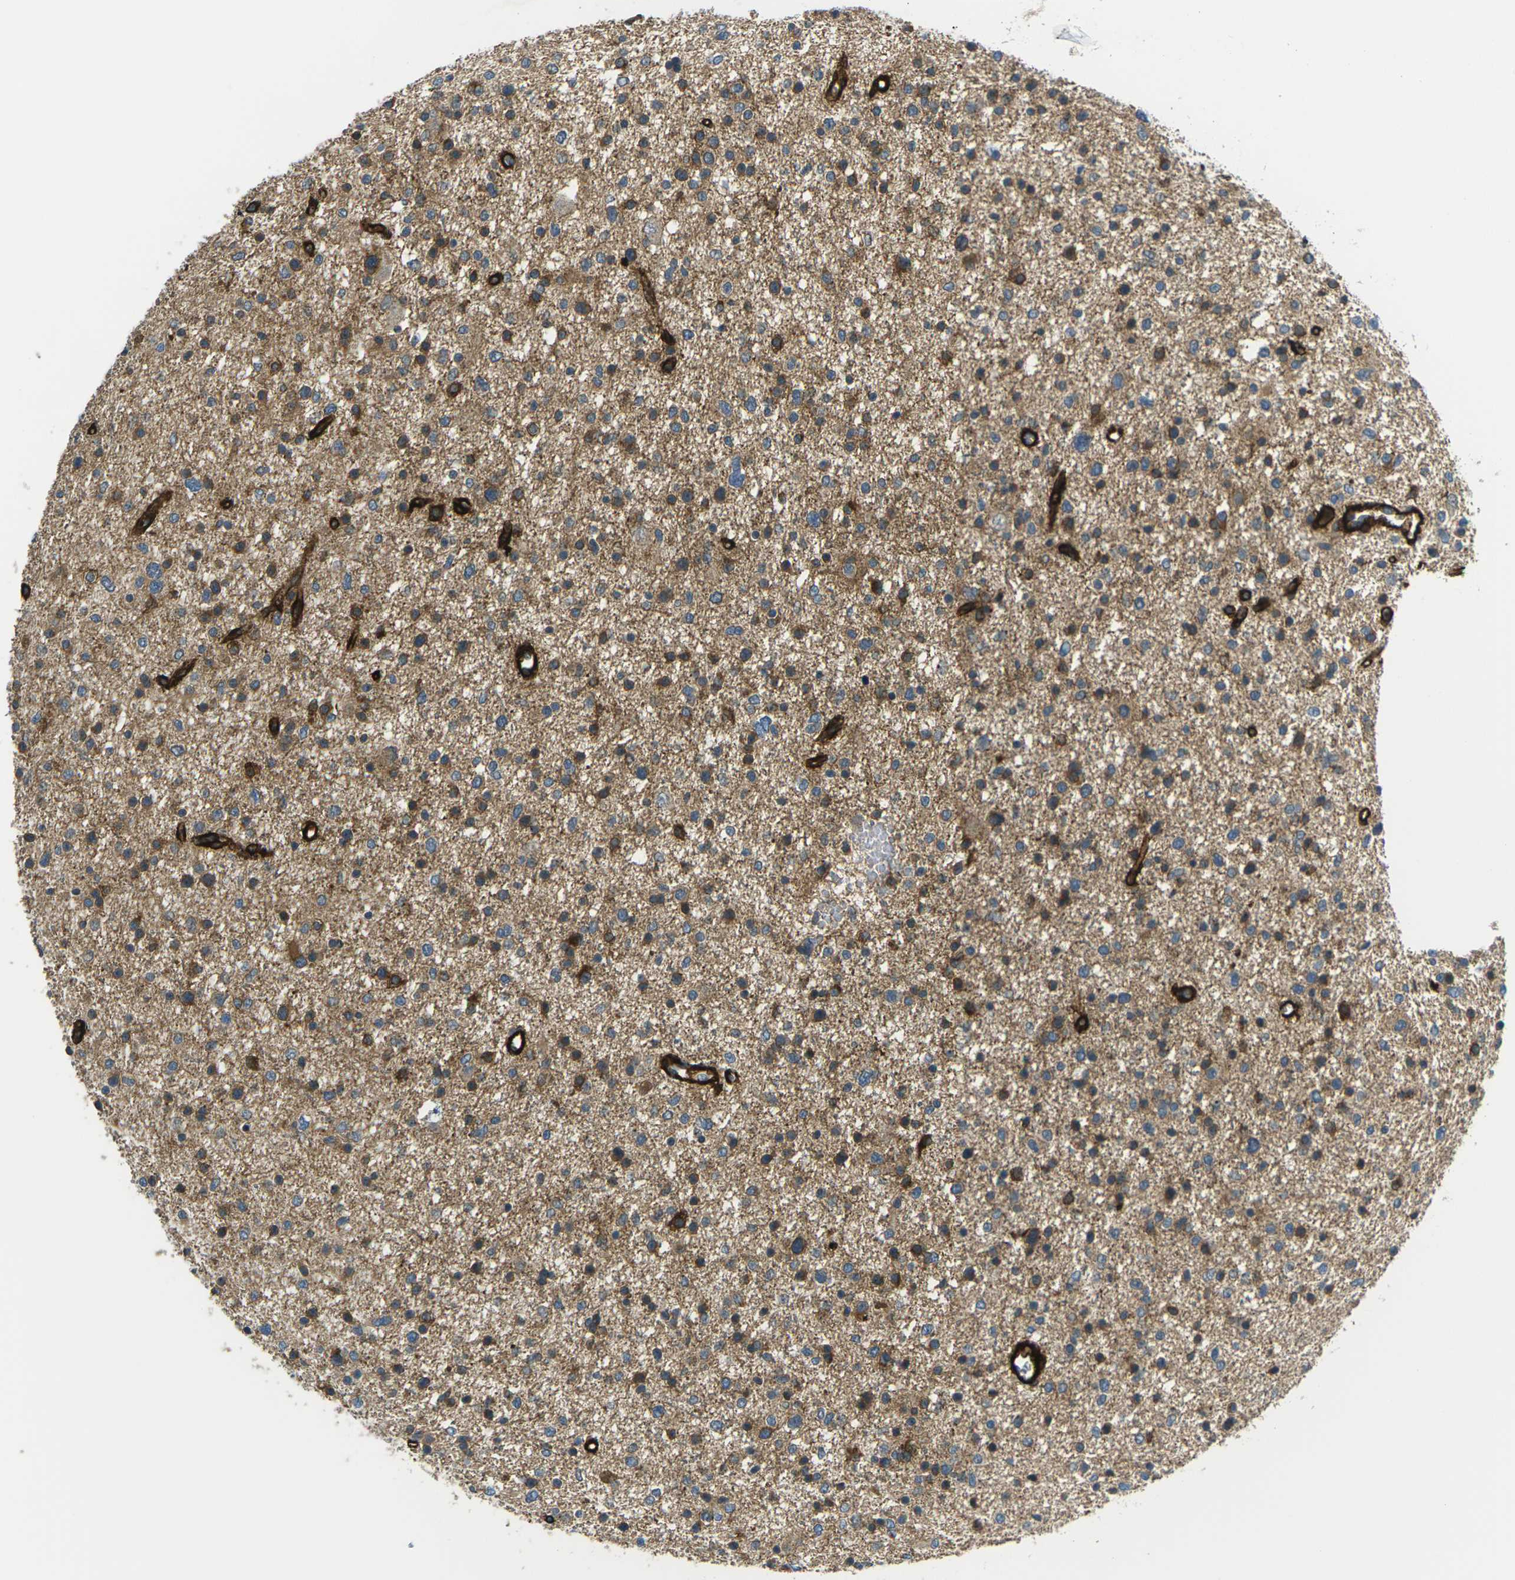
{"staining": {"intensity": "moderate", "quantity": "<25%", "location": "cytoplasmic/membranous"}, "tissue": "glioma", "cell_type": "Tumor cells", "image_type": "cancer", "snomed": [{"axis": "morphology", "description": "Glioma, malignant, Low grade"}, {"axis": "topography", "description": "Brain"}], "caption": "The immunohistochemical stain highlights moderate cytoplasmic/membranous staining in tumor cells of glioma tissue.", "gene": "GRAMD1C", "patient": {"sex": "female", "age": 37}}